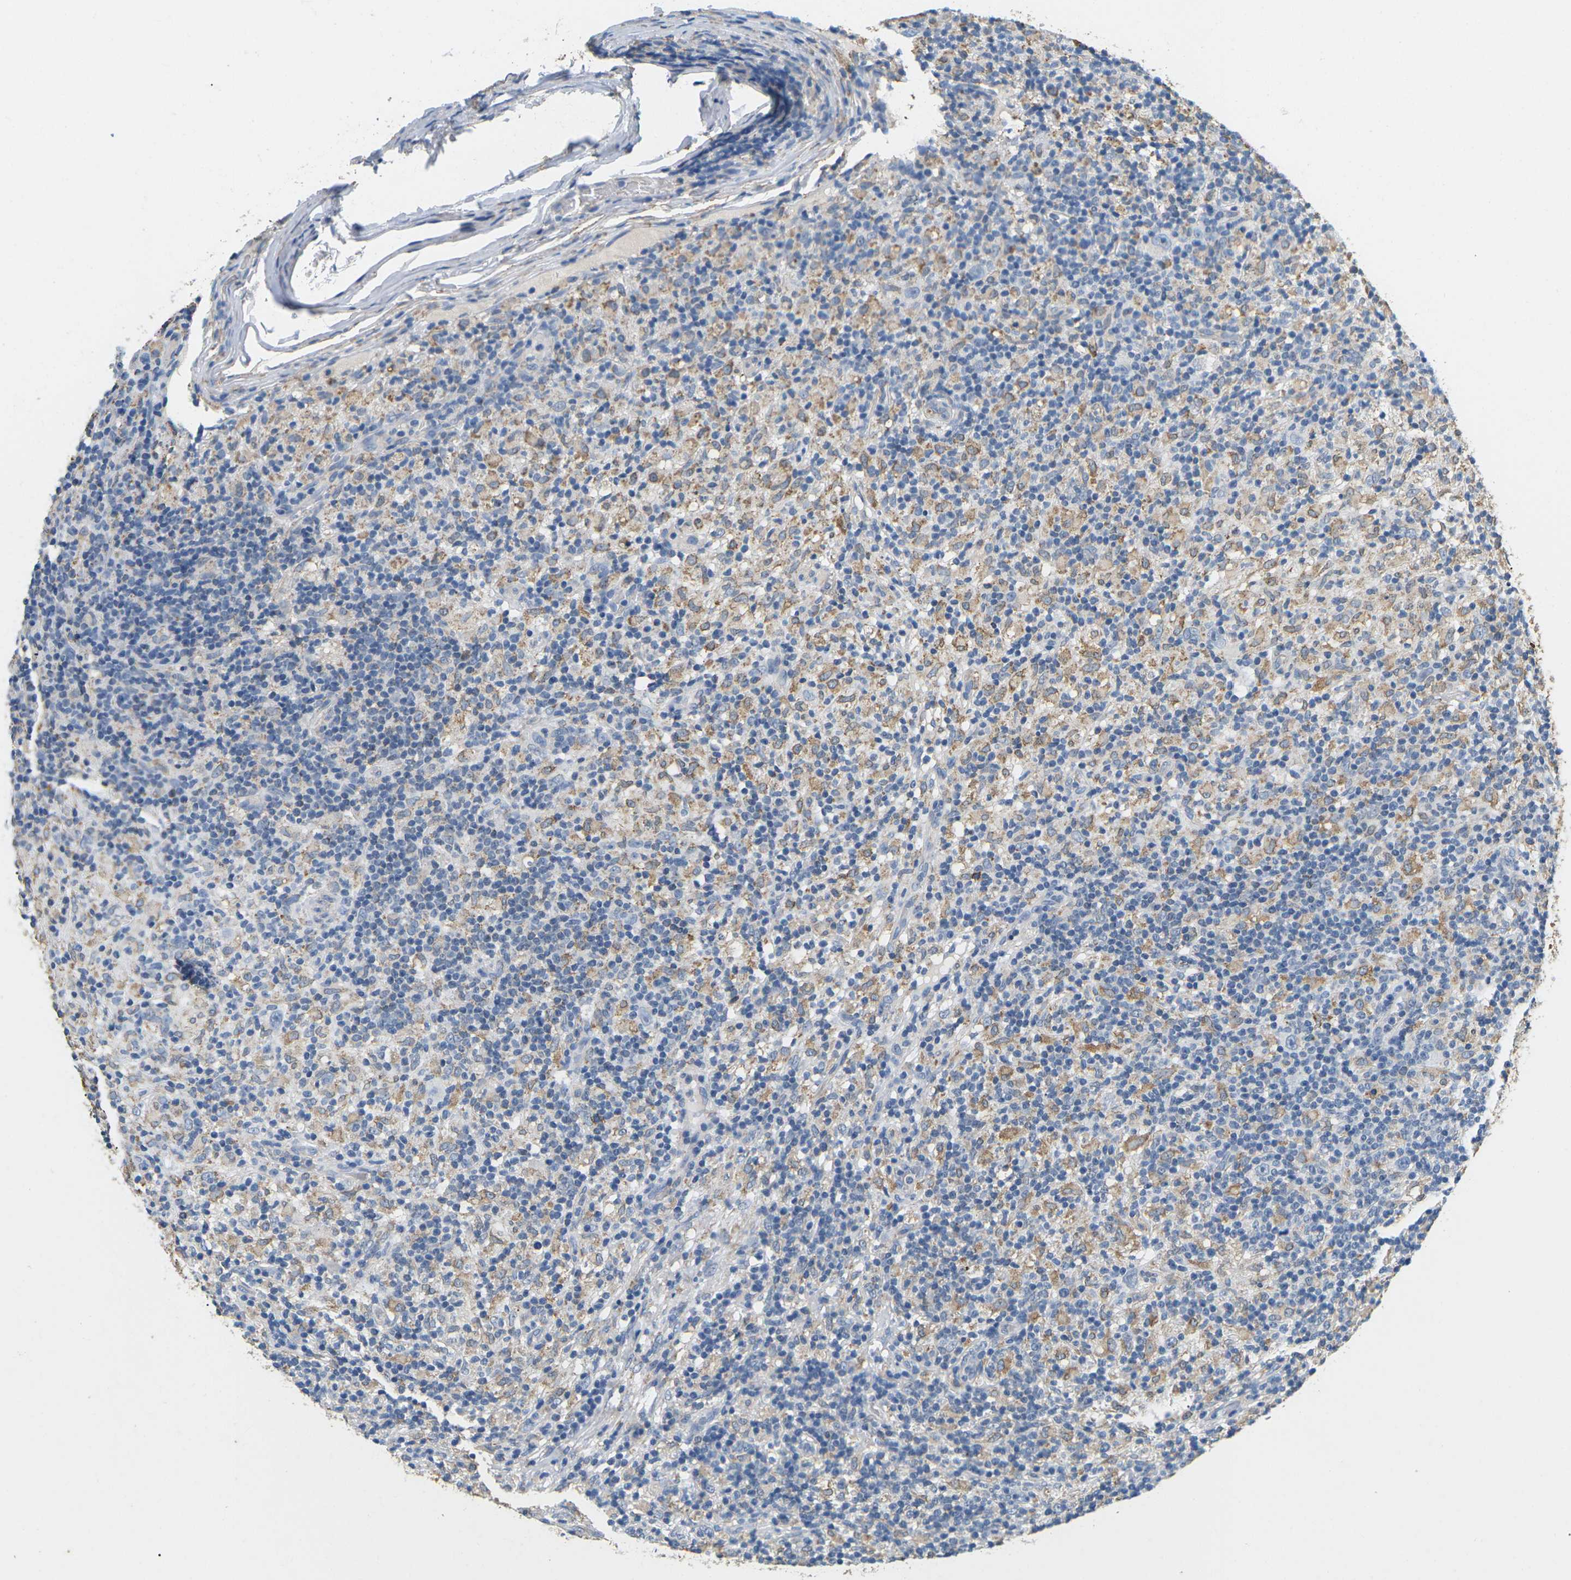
{"staining": {"intensity": "negative", "quantity": "none", "location": "none"}, "tissue": "lymphoma", "cell_type": "Tumor cells", "image_type": "cancer", "snomed": [{"axis": "morphology", "description": "Hodgkin's disease, NOS"}, {"axis": "topography", "description": "Lymph node"}], "caption": "Histopathology image shows no protein positivity in tumor cells of lymphoma tissue.", "gene": "ADM", "patient": {"sex": "male", "age": 70}}